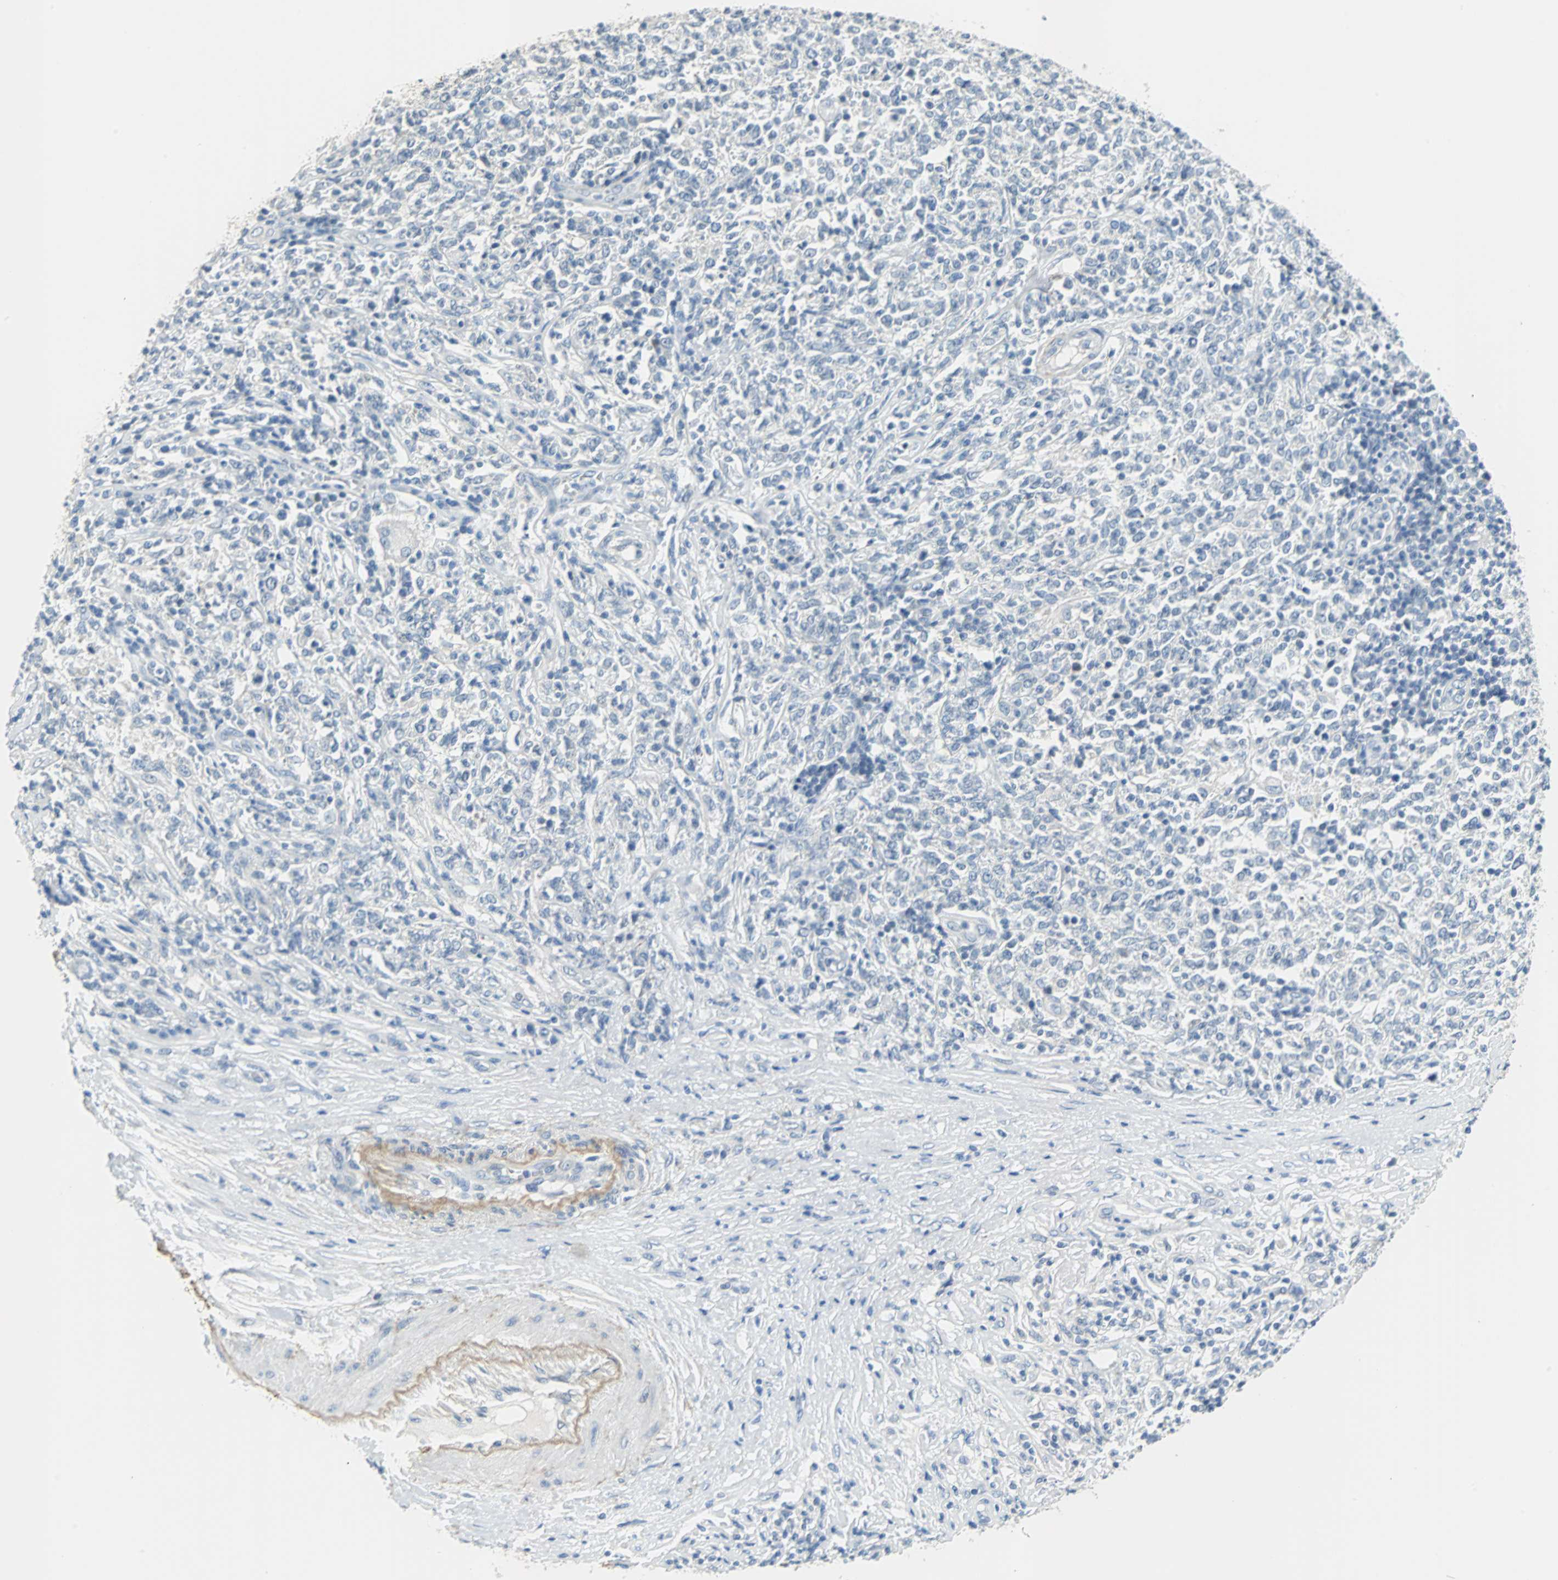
{"staining": {"intensity": "negative", "quantity": "none", "location": "none"}, "tissue": "lymphoma", "cell_type": "Tumor cells", "image_type": "cancer", "snomed": [{"axis": "morphology", "description": "Malignant lymphoma, non-Hodgkin's type, High grade"}, {"axis": "topography", "description": "Lymph node"}], "caption": "Lymphoma stained for a protein using immunohistochemistry shows no staining tumor cells.", "gene": "MUC7", "patient": {"sex": "female", "age": 84}}